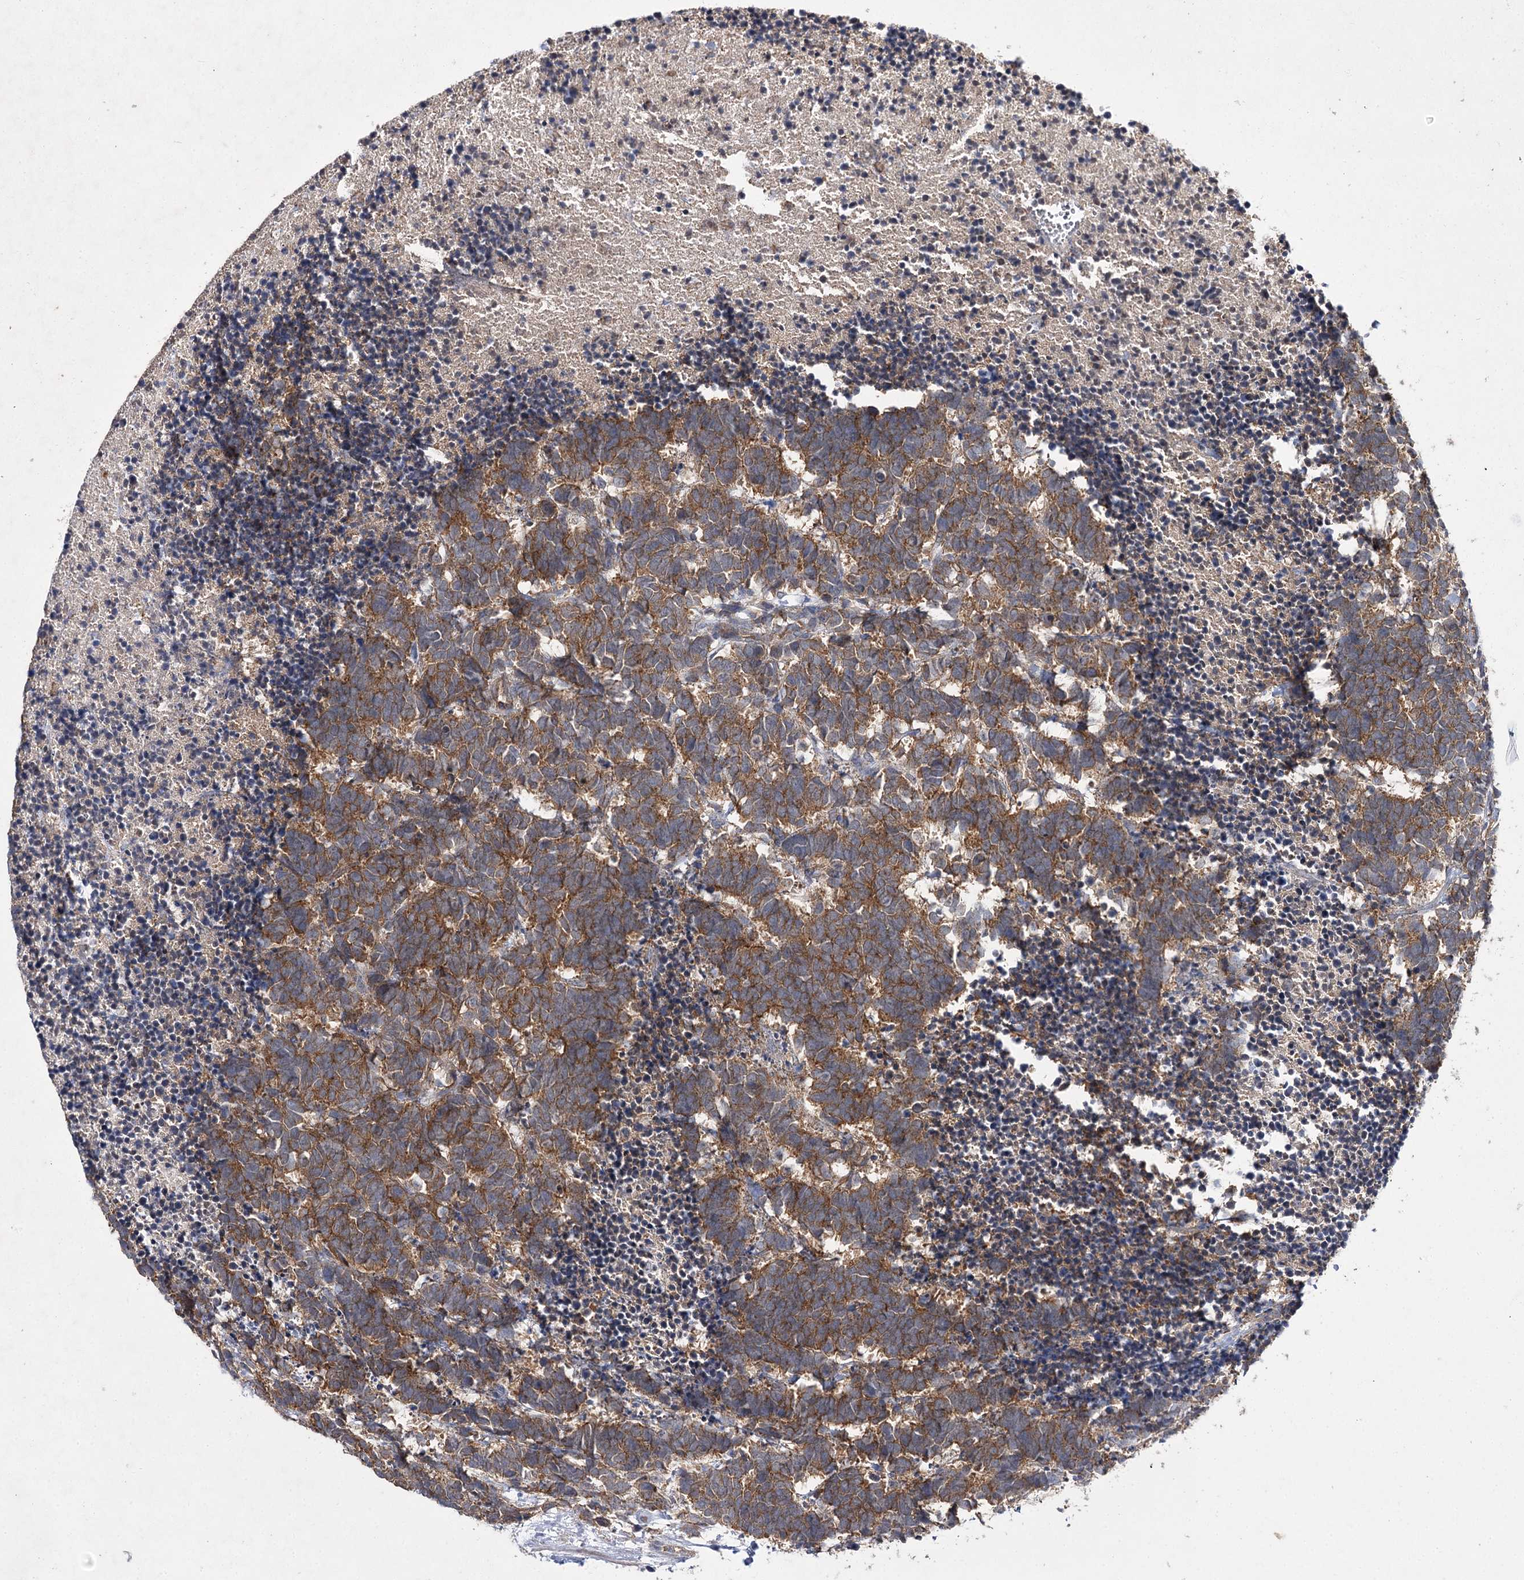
{"staining": {"intensity": "moderate", "quantity": ">75%", "location": "cytoplasmic/membranous"}, "tissue": "carcinoid", "cell_type": "Tumor cells", "image_type": "cancer", "snomed": [{"axis": "morphology", "description": "Carcinoma, NOS"}, {"axis": "morphology", "description": "Carcinoid, malignant, NOS"}, {"axis": "topography", "description": "Urinary bladder"}], "caption": "Carcinoid stained with a protein marker displays moderate staining in tumor cells.", "gene": "BCR", "patient": {"sex": "male", "age": 57}}